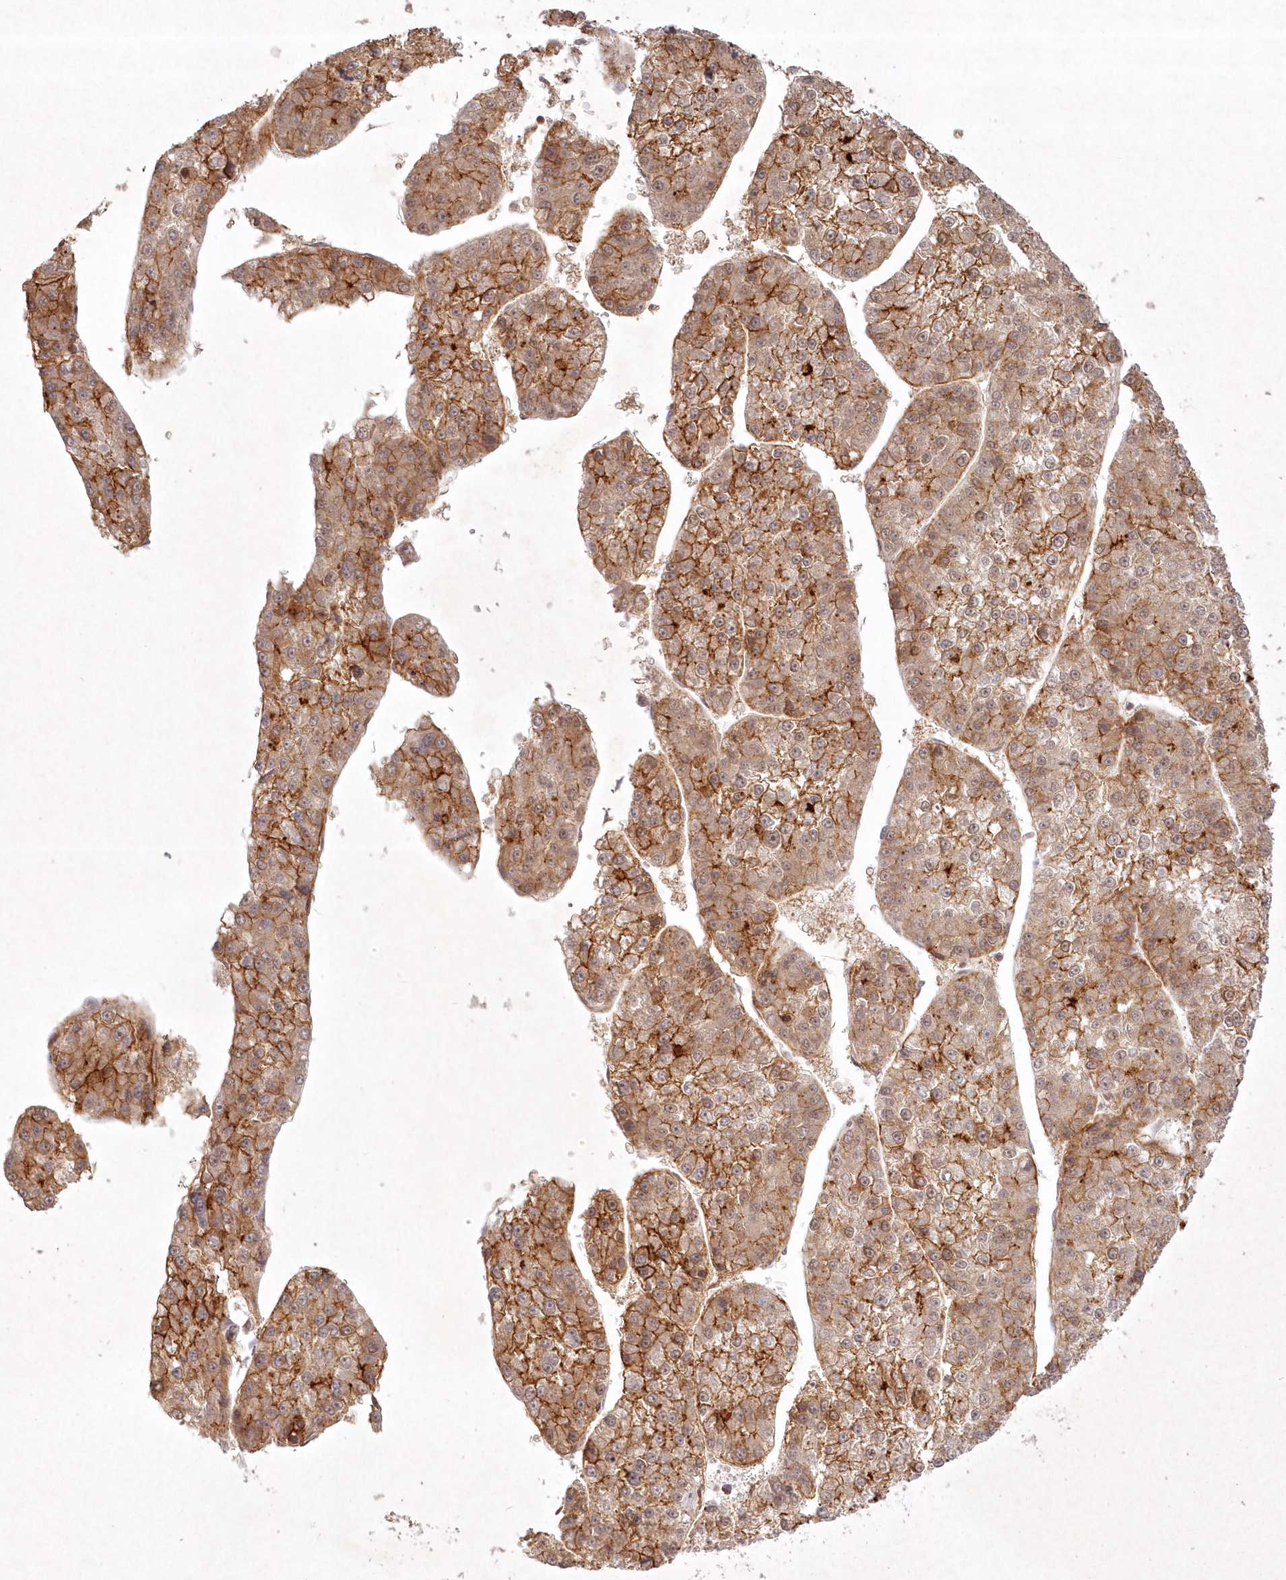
{"staining": {"intensity": "strong", "quantity": ">75%", "location": "cytoplasmic/membranous"}, "tissue": "liver cancer", "cell_type": "Tumor cells", "image_type": "cancer", "snomed": [{"axis": "morphology", "description": "Carcinoma, Hepatocellular, NOS"}, {"axis": "topography", "description": "Liver"}], "caption": "Immunohistochemistry image of neoplastic tissue: liver cancer stained using IHC reveals high levels of strong protein expression localized specifically in the cytoplasmic/membranous of tumor cells, appearing as a cytoplasmic/membranous brown color.", "gene": "TOGARAM2", "patient": {"sex": "female", "age": 73}}